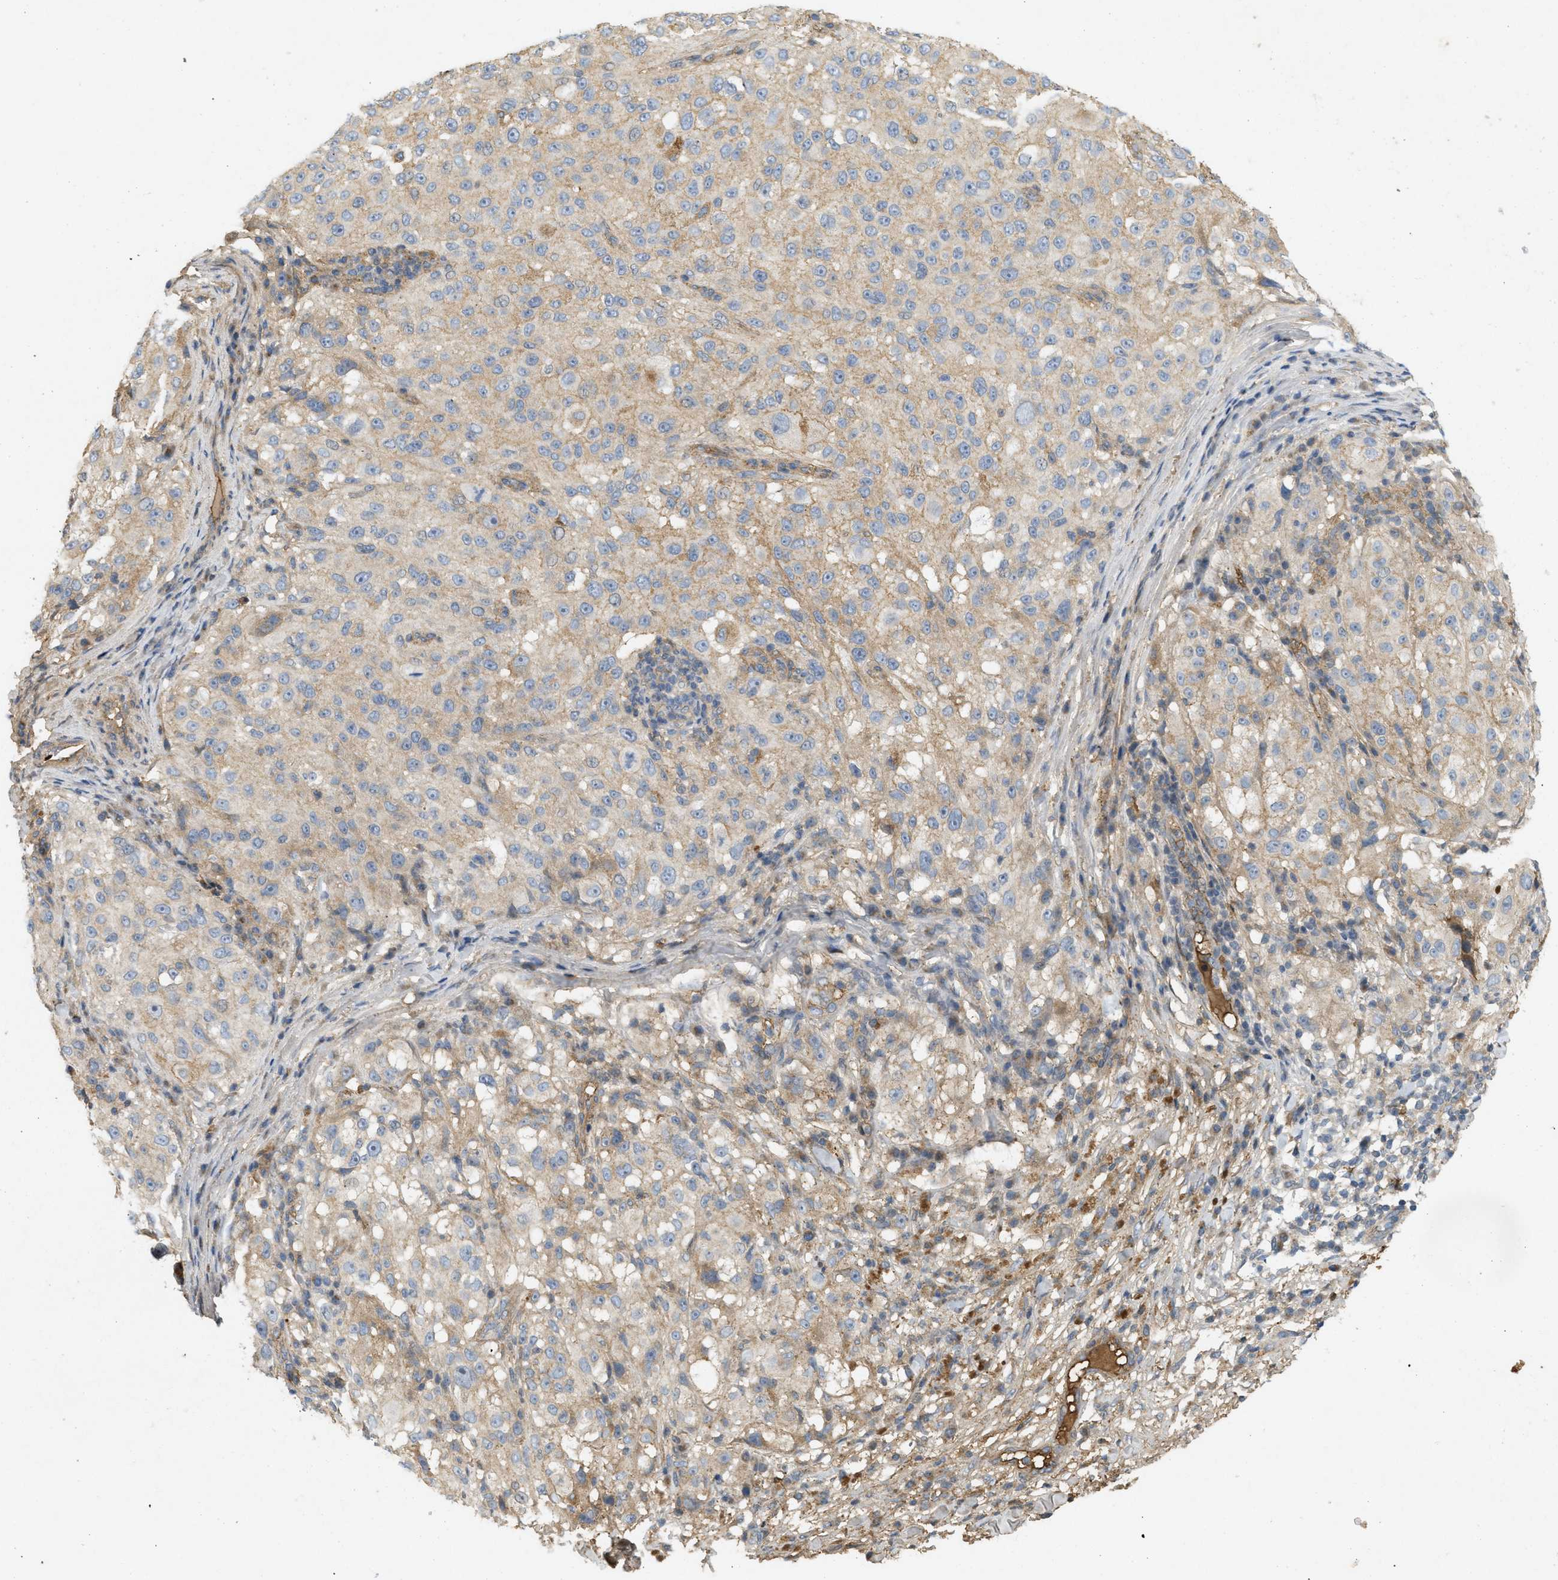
{"staining": {"intensity": "weak", "quantity": ">75%", "location": "cytoplasmic/membranous"}, "tissue": "melanoma", "cell_type": "Tumor cells", "image_type": "cancer", "snomed": [{"axis": "morphology", "description": "Necrosis, NOS"}, {"axis": "morphology", "description": "Malignant melanoma, NOS"}, {"axis": "topography", "description": "Skin"}], "caption": "The micrograph reveals a brown stain indicating the presence of a protein in the cytoplasmic/membranous of tumor cells in malignant melanoma.", "gene": "F8", "patient": {"sex": "female", "age": 87}}